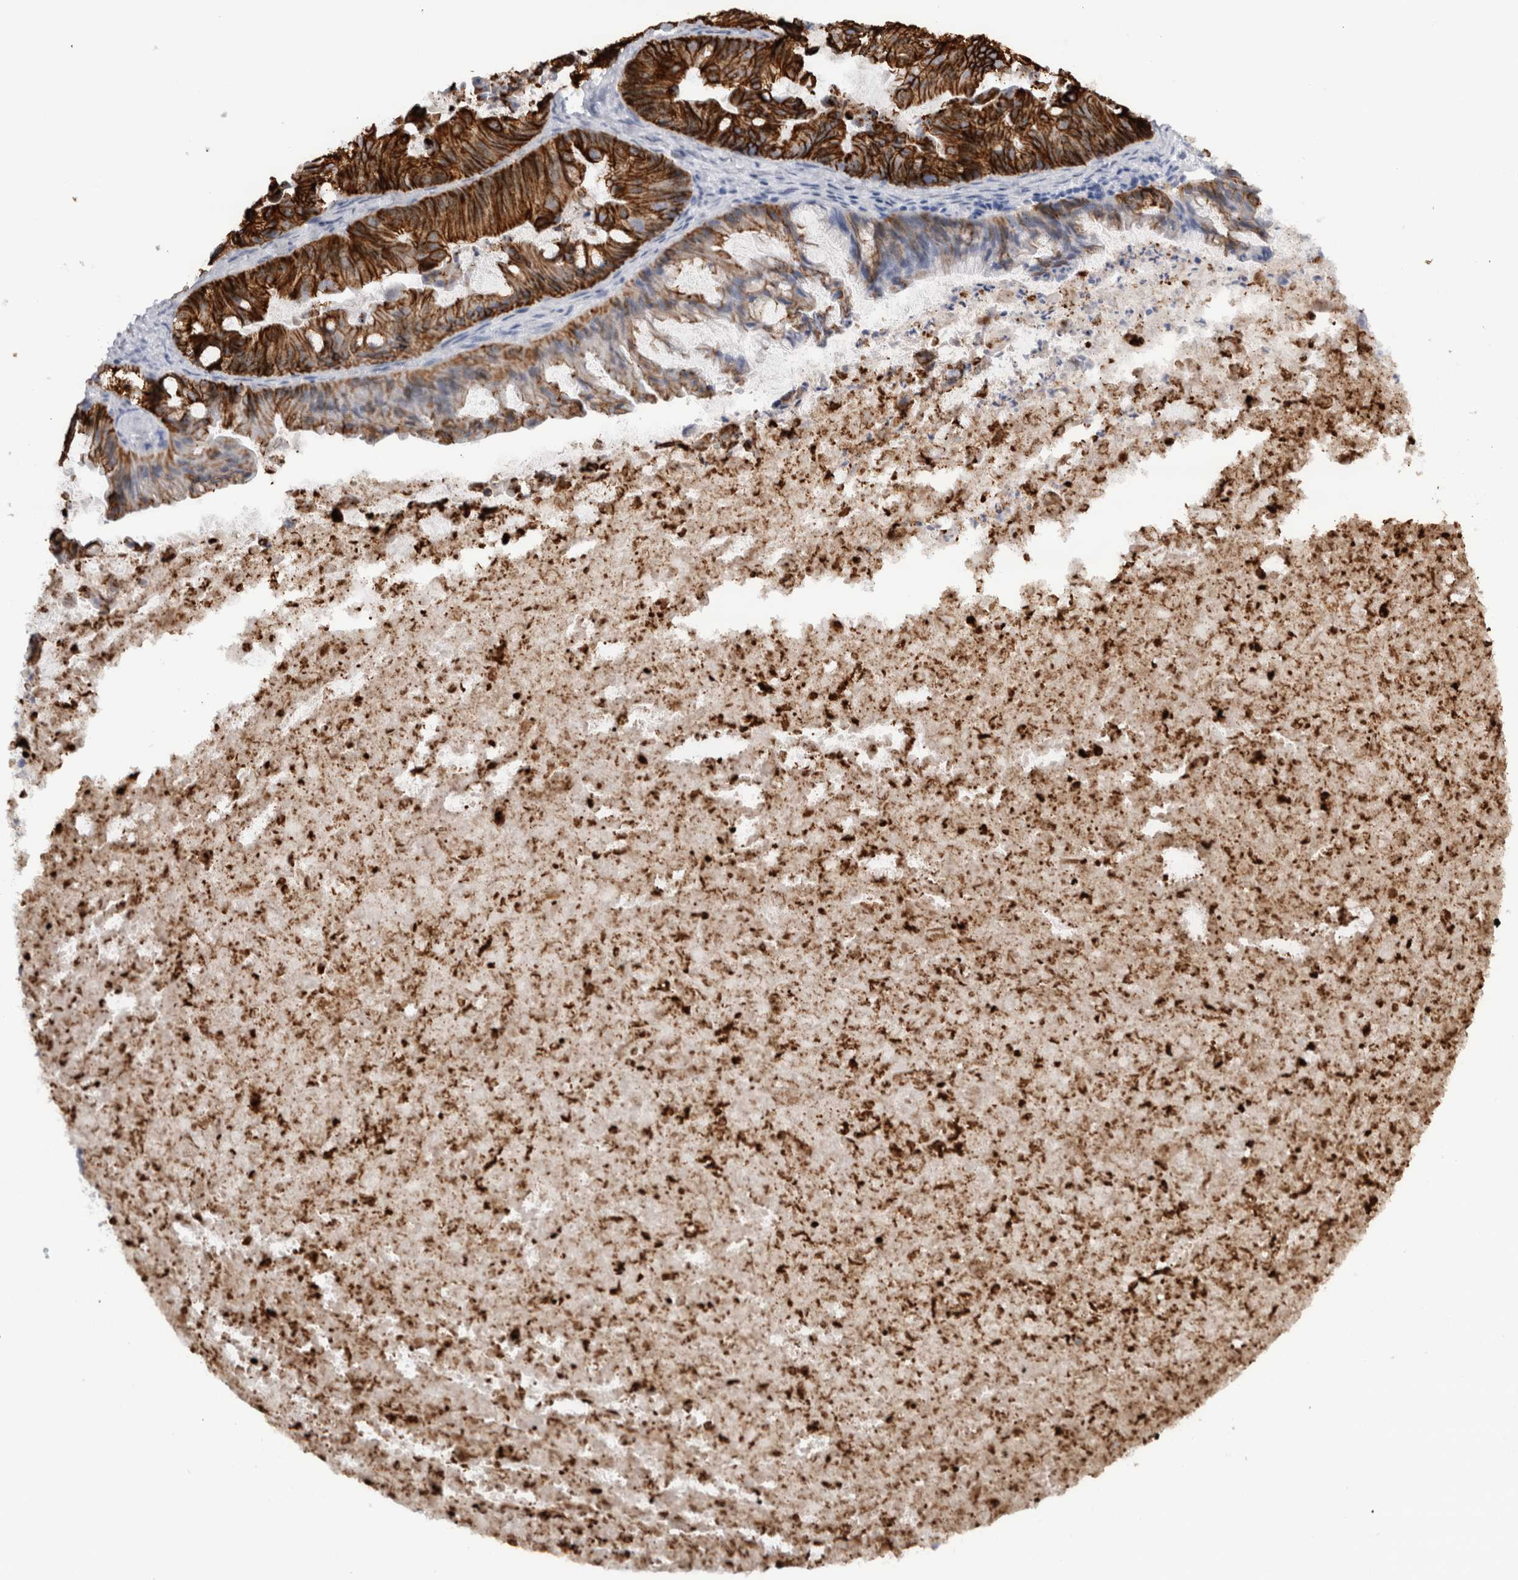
{"staining": {"intensity": "strong", "quantity": ">75%", "location": "cytoplasmic/membranous"}, "tissue": "ovarian cancer", "cell_type": "Tumor cells", "image_type": "cancer", "snomed": [{"axis": "morphology", "description": "Cystadenocarcinoma, mucinous, NOS"}, {"axis": "topography", "description": "Ovary"}], "caption": "Tumor cells reveal high levels of strong cytoplasmic/membranous expression in about >75% of cells in human ovarian mucinous cystadenocarcinoma. The protein is stained brown, and the nuclei are stained in blue (DAB IHC with brightfield microscopy, high magnification).", "gene": "CDH17", "patient": {"sex": "female", "age": 37}}